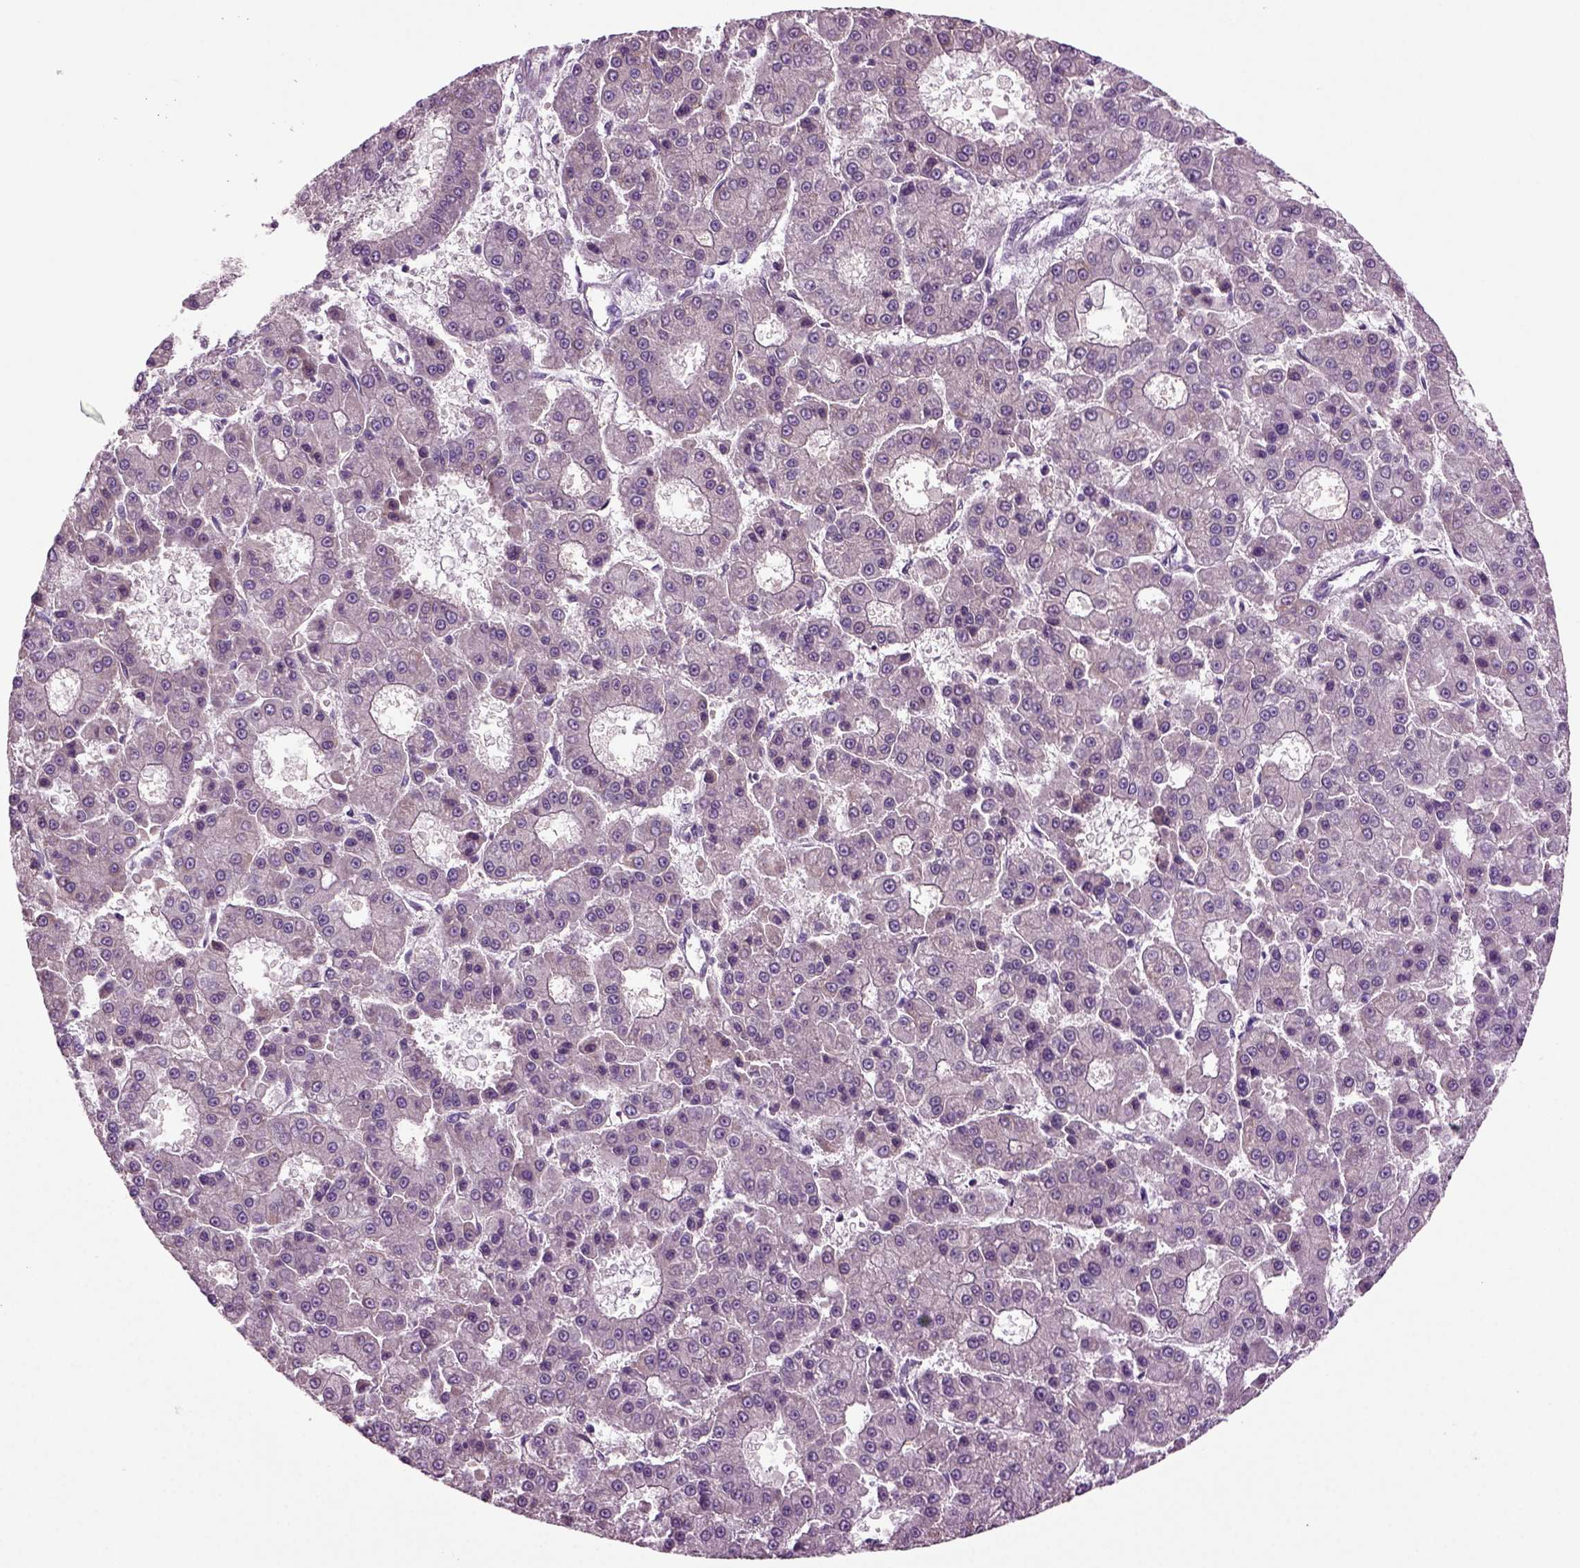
{"staining": {"intensity": "negative", "quantity": "none", "location": "none"}, "tissue": "liver cancer", "cell_type": "Tumor cells", "image_type": "cancer", "snomed": [{"axis": "morphology", "description": "Carcinoma, Hepatocellular, NOS"}, {"axis": "topography", "description": "Liver"}], "caption": "DAB immunohistochemical staining of human hepatocellular carcinoma (liver) reveals no significant positivity in tumor cells. The staining was performed using DAB (3,3'-diaminobenzidine) to visualize the protein expression in brown, while the nuclei were stained in blue with hematoxylin (Magnification: 20x).", "gene": "COL9A2", "patient": {"sex": "male", "age": 70}}